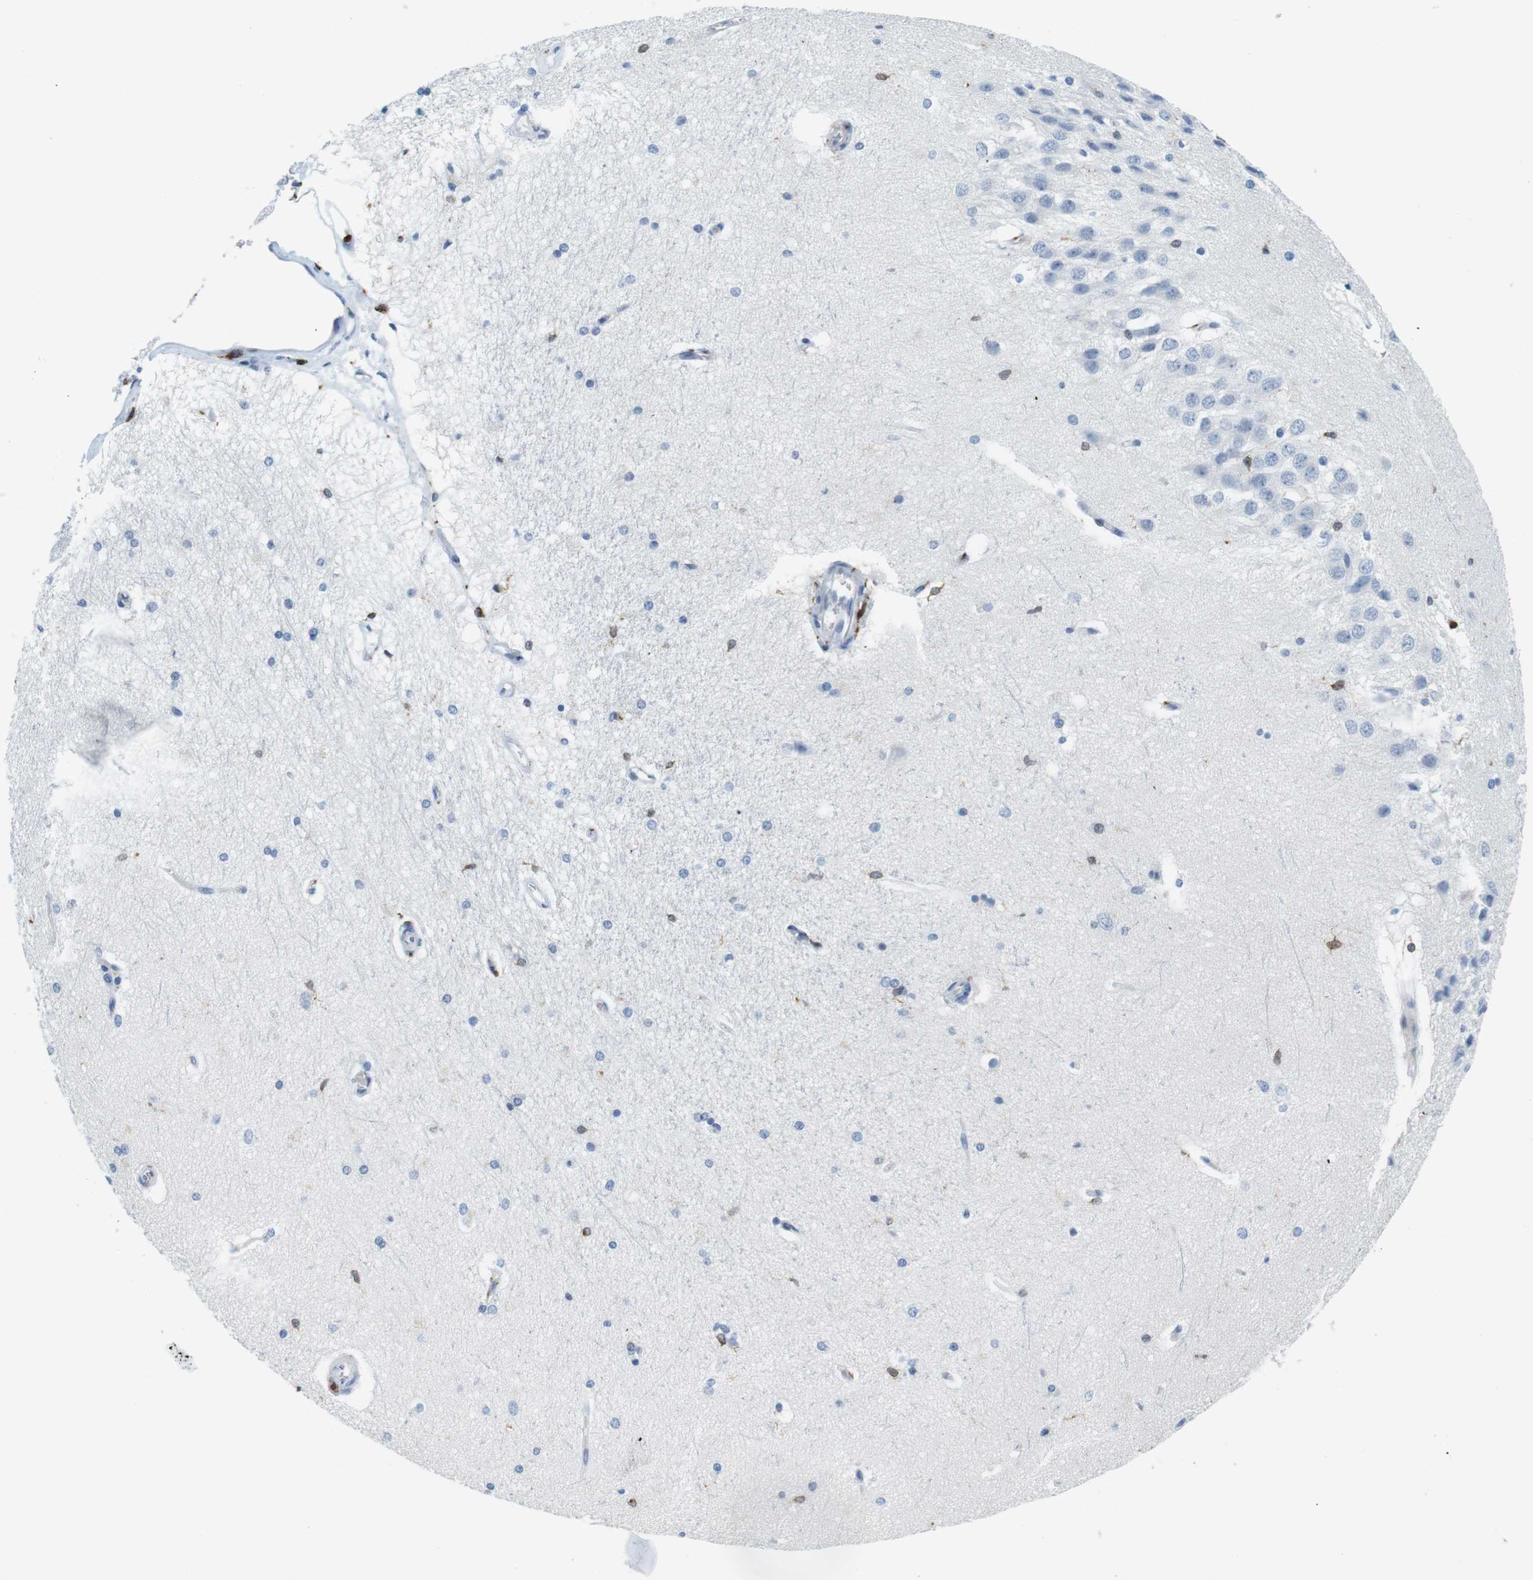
{"staining": {"intensity": "moderate", "quantity": "<25%", "location": "cytoplasmic/membranous"}, "tissue": "hippocampus", "cell_type": "Glial cells", "image_type": "normal", "snomed": [{"axis": "morphology", "description": "Normal tissue, NOS"}, {"axis": "topography", "description": "Hippocampus"}], "caption": "High-power microscopy captured an IHC micrograph of normal hippocampus, revealing moderate cytoplasmic/membranous staining in approximately <25% of glial cells.", "gene": "CIITA", "patient": {"sex": "female", "age": 19}}